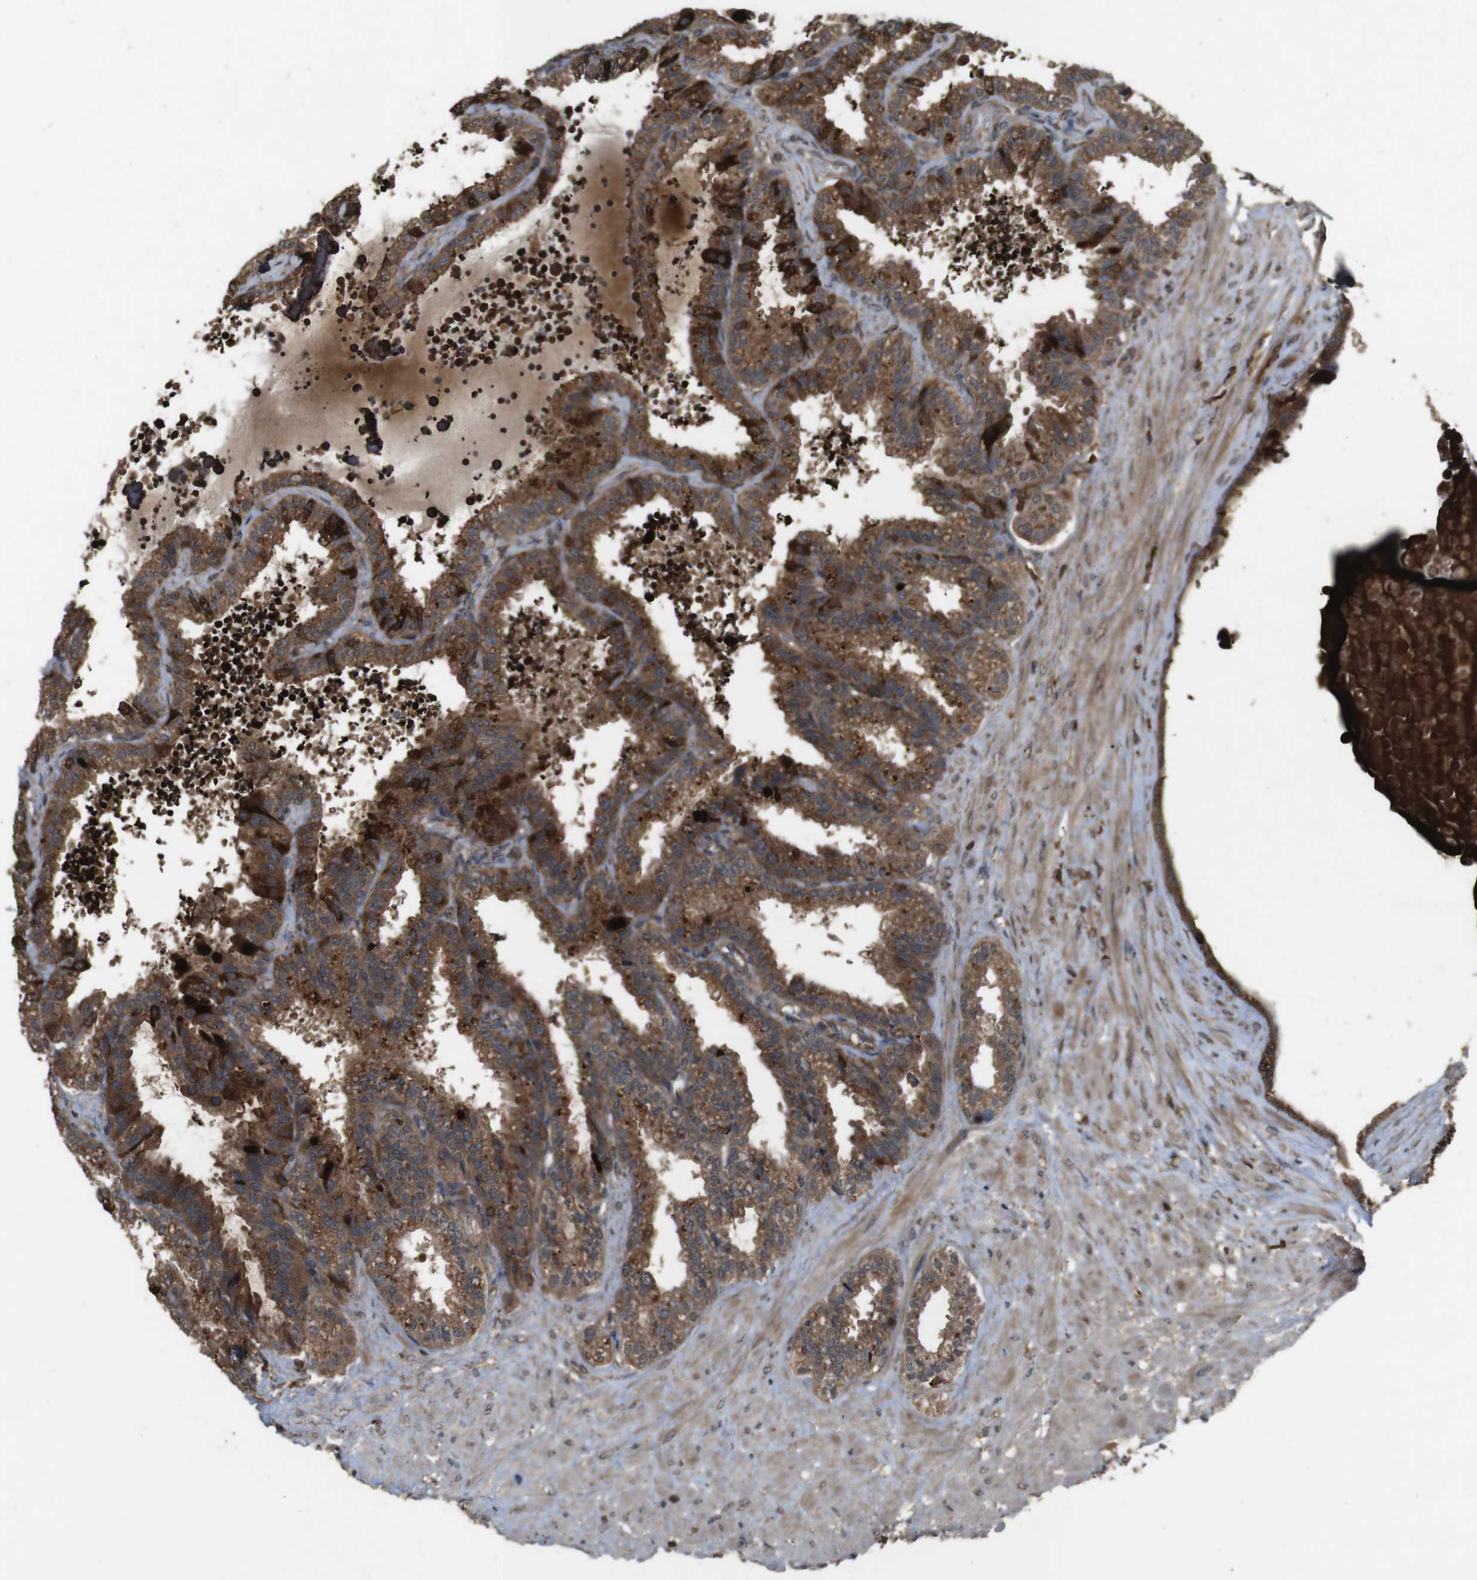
{"staining": {"intensity": "strong", "quantity": ">75%", "location": "cytoplasmic/membranous"}, "tissue": "seminal vesicle", "cell_type": "Glandular cells", "image_type": "normal", "snomed": [{"axis": "morphology", "description": "Normal tissue, NOS"}, {"axis": "topography", "description": "Seminal veicle"}], "caption": "Protein staining of normal seminal vesicle demonstrates strong cytoplasmic/membranous positivity in about >75% of glandular cells. The staining is performed using DAB brown chromogen to label protein expression. The nuclei are counter-stained blue using hematoxylin.", "gene": "BAG4", "patient": {"sex": "male", "age": 46}}